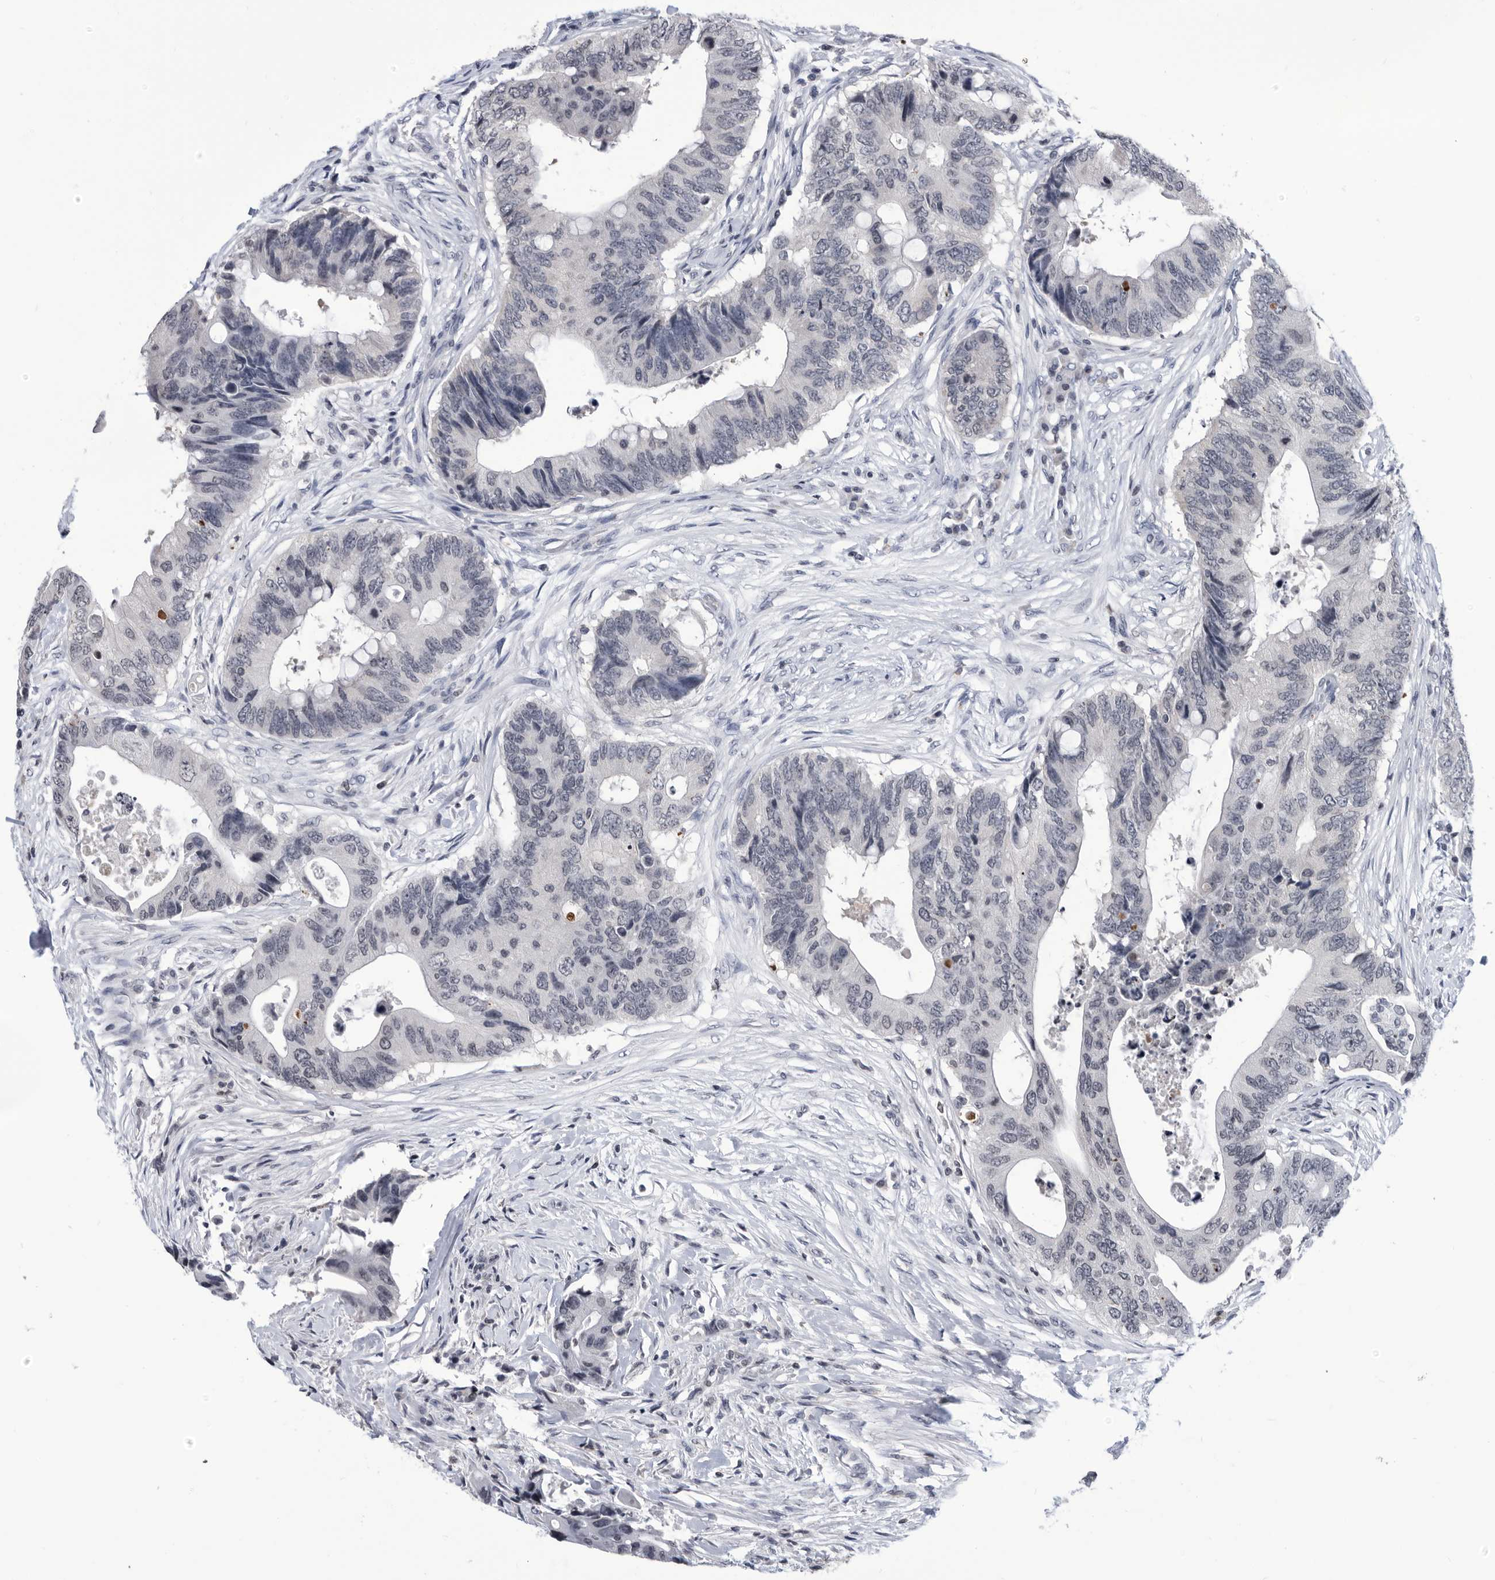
{"staining": {"intensity": "negative", "quantity": "none", "location": "none"}, "tissue": "colorectal cancer", "cell_type": "Tumor cells", "image_type": "cancer", "snomed": [{"axis": "morphology", "description": "Adenocarcinoma, NOS"}, {"axis": "topography", "description": "Colon"}], "caption": "This is an immunohistochemistry image of human colorectal cancer (adenocarcinoma). There is no positivity in tumor cells.", "gene": "TSTD1", "patient": {"sex": "male", "age": 71}}